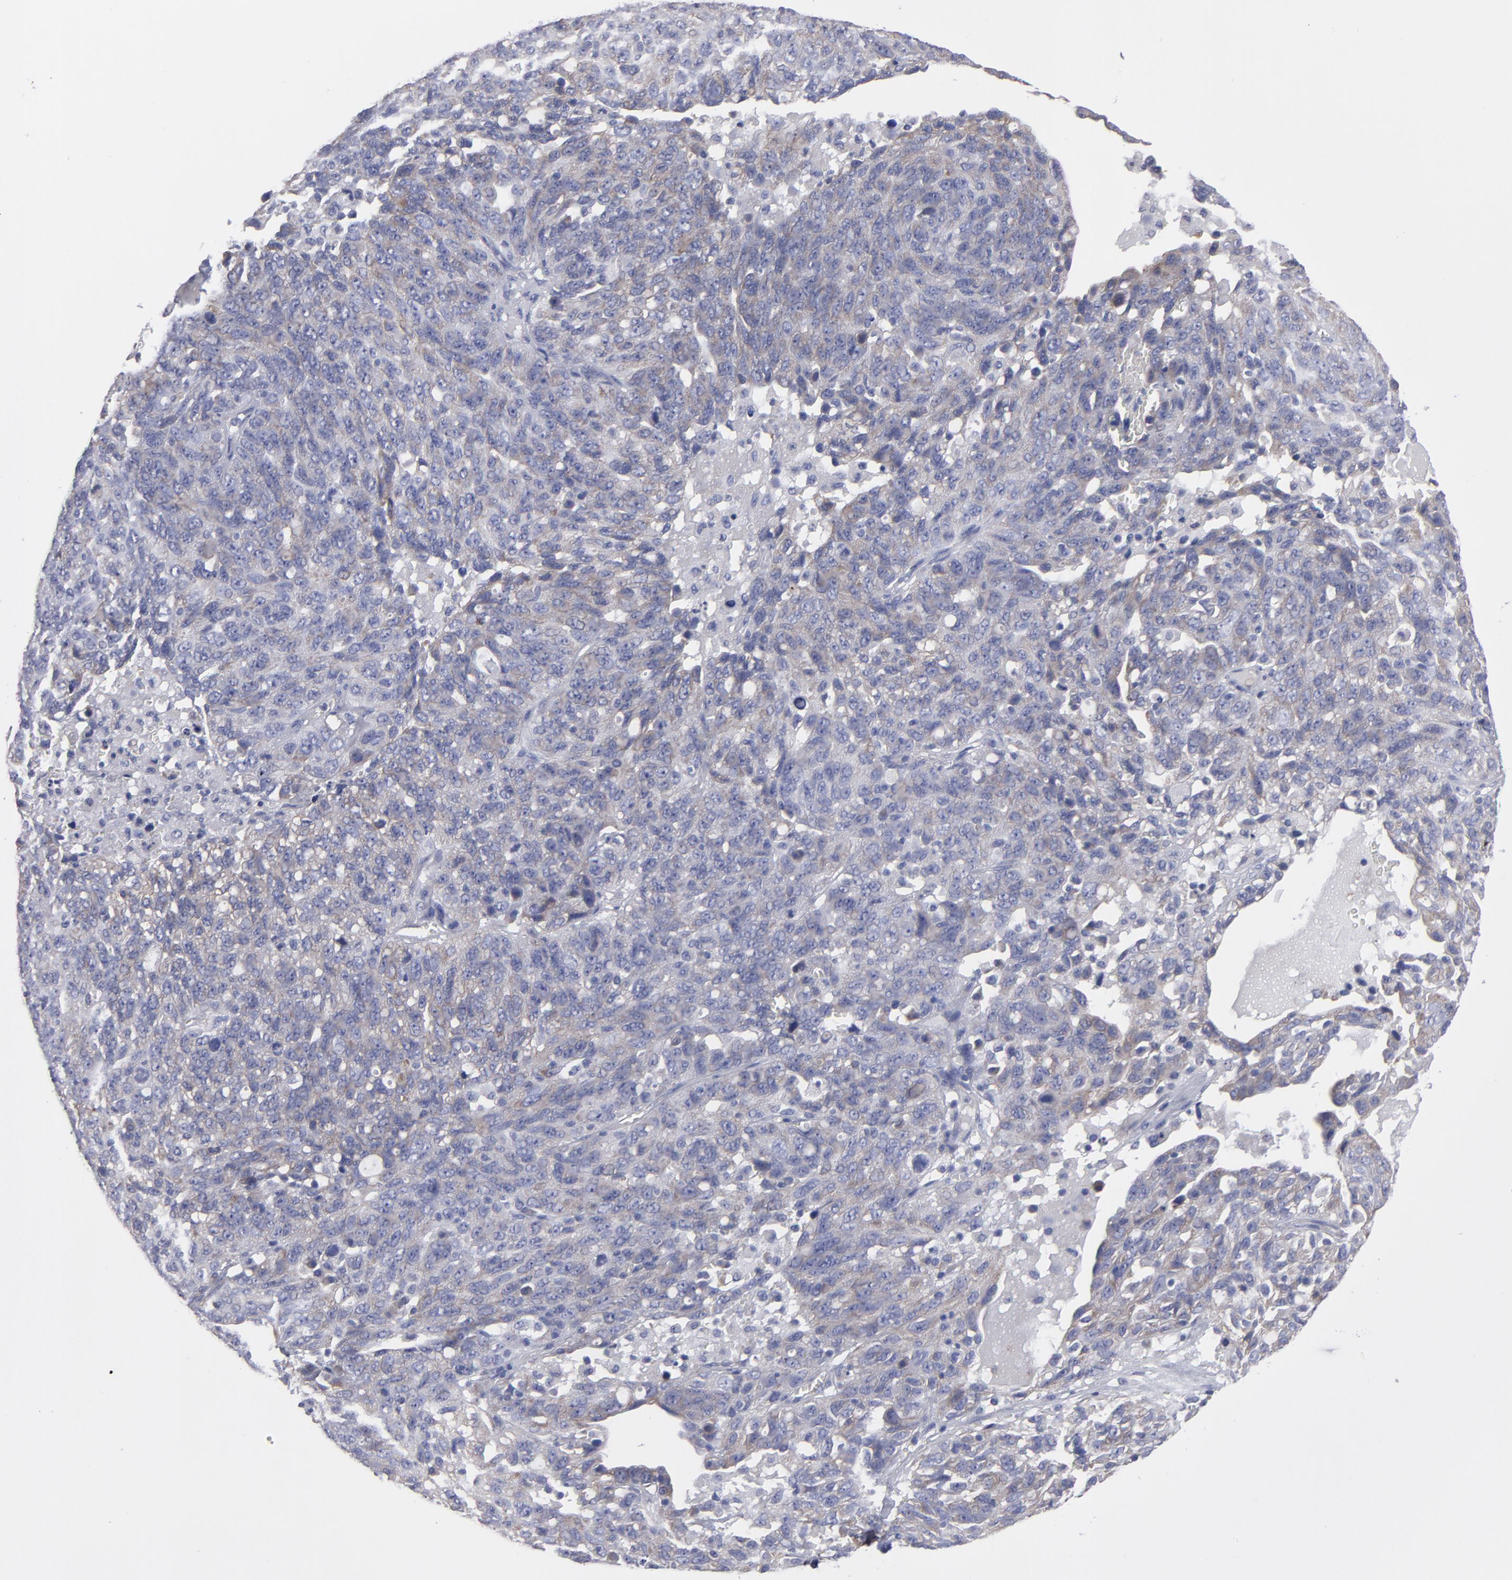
{"staining": {"intensity": "weak", "quantity": "25%-75%", "location": "cytoplasmic/membranous"}, "tissue": "ovarian cancer", "cell_type": "Tumor cells", "image_type": "cancer", "snomed": [{"axis": "morphology", "description": "Cystadenocarcinoma, serous, NOS"}, {"axis": "topography", "description": "Ovary"}], "caption": "Tumor cells display weak cytoplasmic/membranous expression in about 25%-75% of cells in ovarian serous cystadenocarcinoma.", "gene": "SLMAP", "patient": {"sex": "female", "age": 71}}